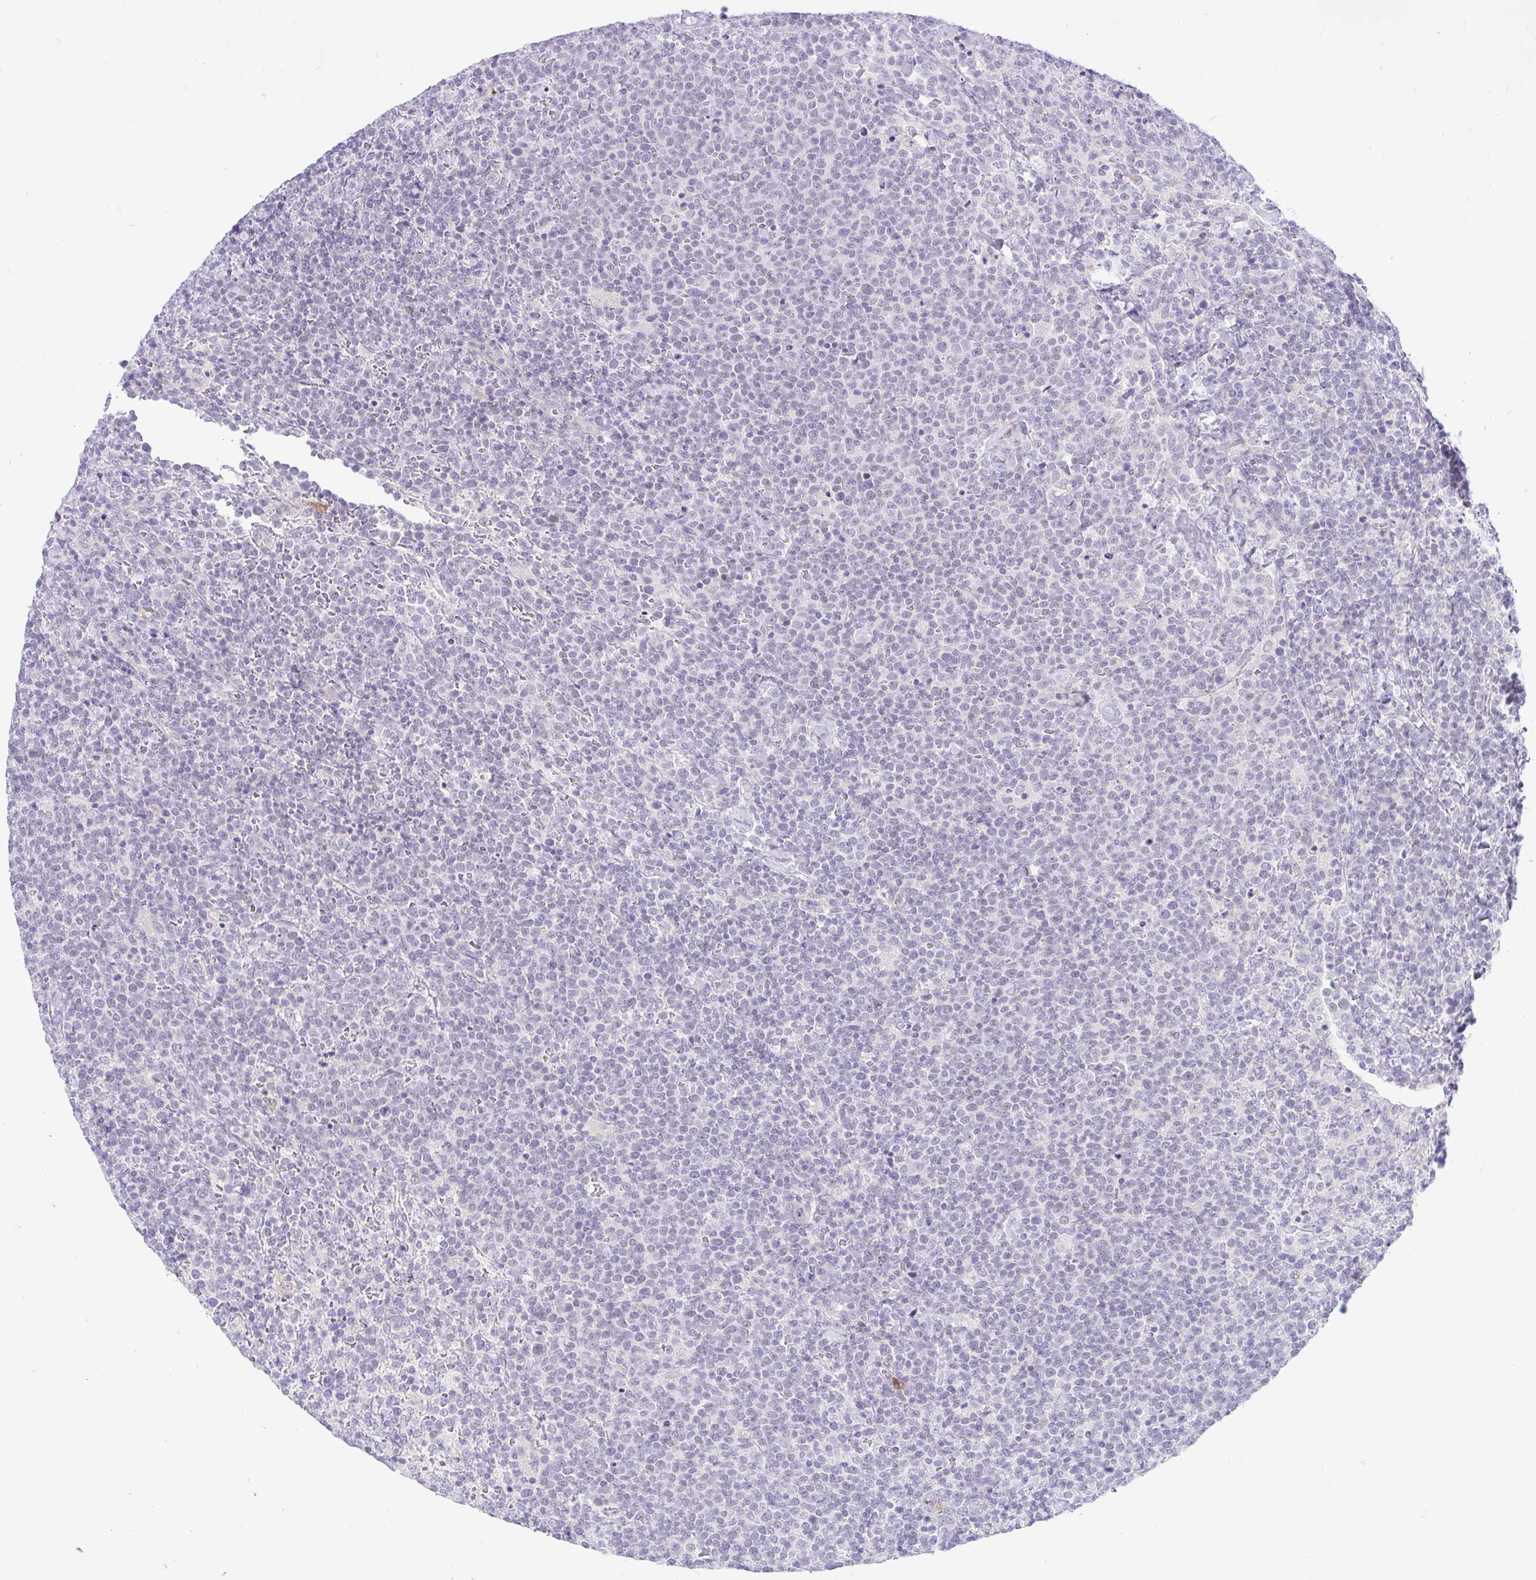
{"staining": {"intensity": "negative", "quantity": "none", "location": "none"}, "tissue": "lymphoma", "cell_type": "Tumor cells", "image_type": "cancer", "snomed": [{"axis": "morphology", "description": "Malignant lymphoma, non-Hodgkin's type, High grade"}, {"axis": "topography", "description": "Lymph node"}], "caption": "Malignant lymphoma, non-Hodgkin's type (high-grade) was stained to show a protein in brown. There is no significant expression in tumor cells.", "gene": "ZNF101", "patient": {"sex": "male", "age": 61}}